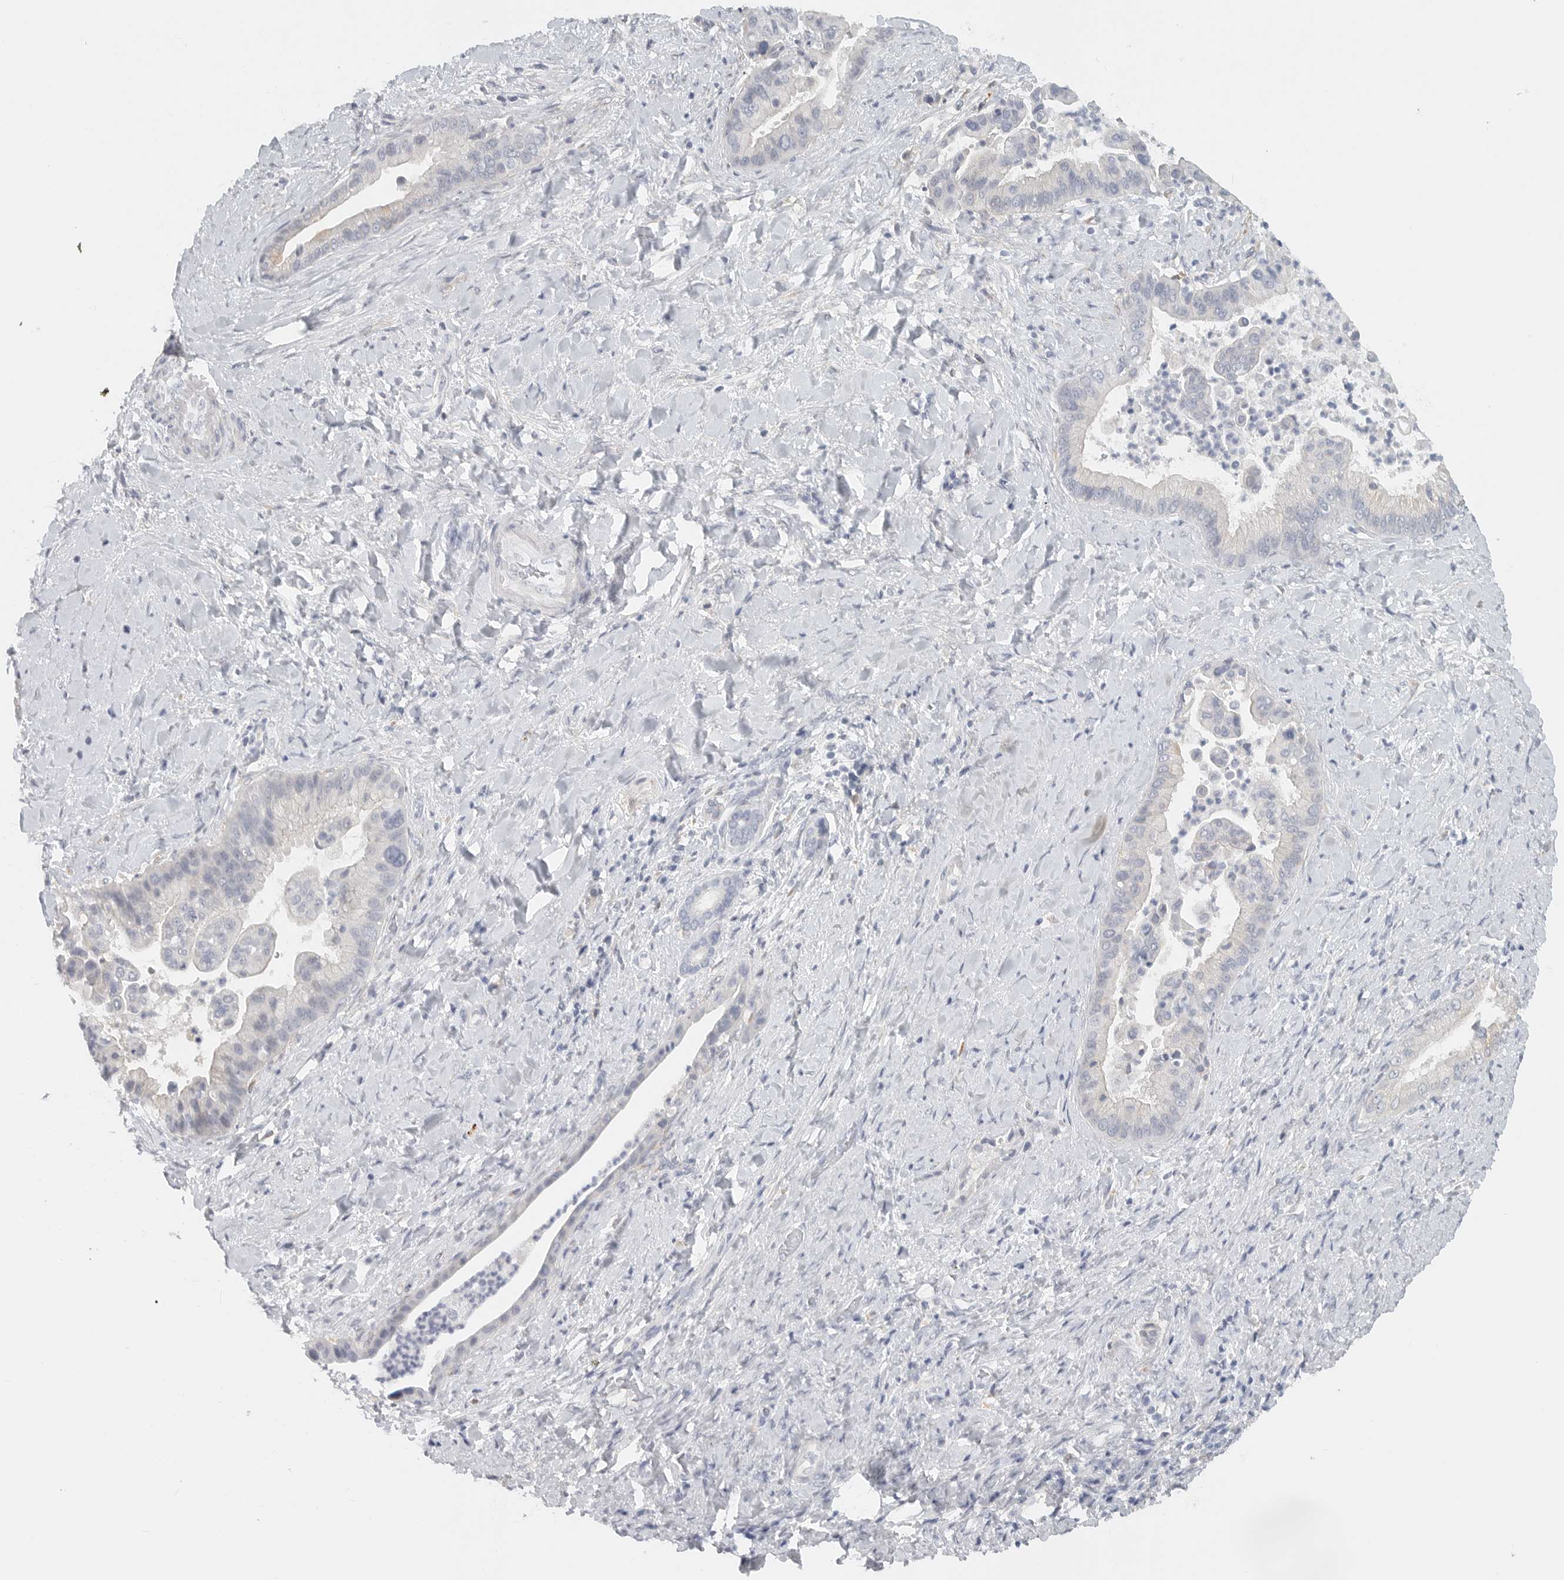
{"staining": {"intensity": "negative", "quantity": "none", "location": "none"}, "tissue": "liver cancer", "cell_type": "Tumor cells", "image_type": "cancer", "snomed": [{"axis": "morphology", "description": "Cholangiocarcinoma"}, {"axis": "topography", "description": "Liver"}], "caption": "An immunohistochemistry (IHC) photomicrograph of cholangiocarcinoma (liver) is shown. There is no staining in tumor cells of cholangiocarcinoma (liver).", "gene": "PAM", "patient": {"sex": "female", "age": 54}}